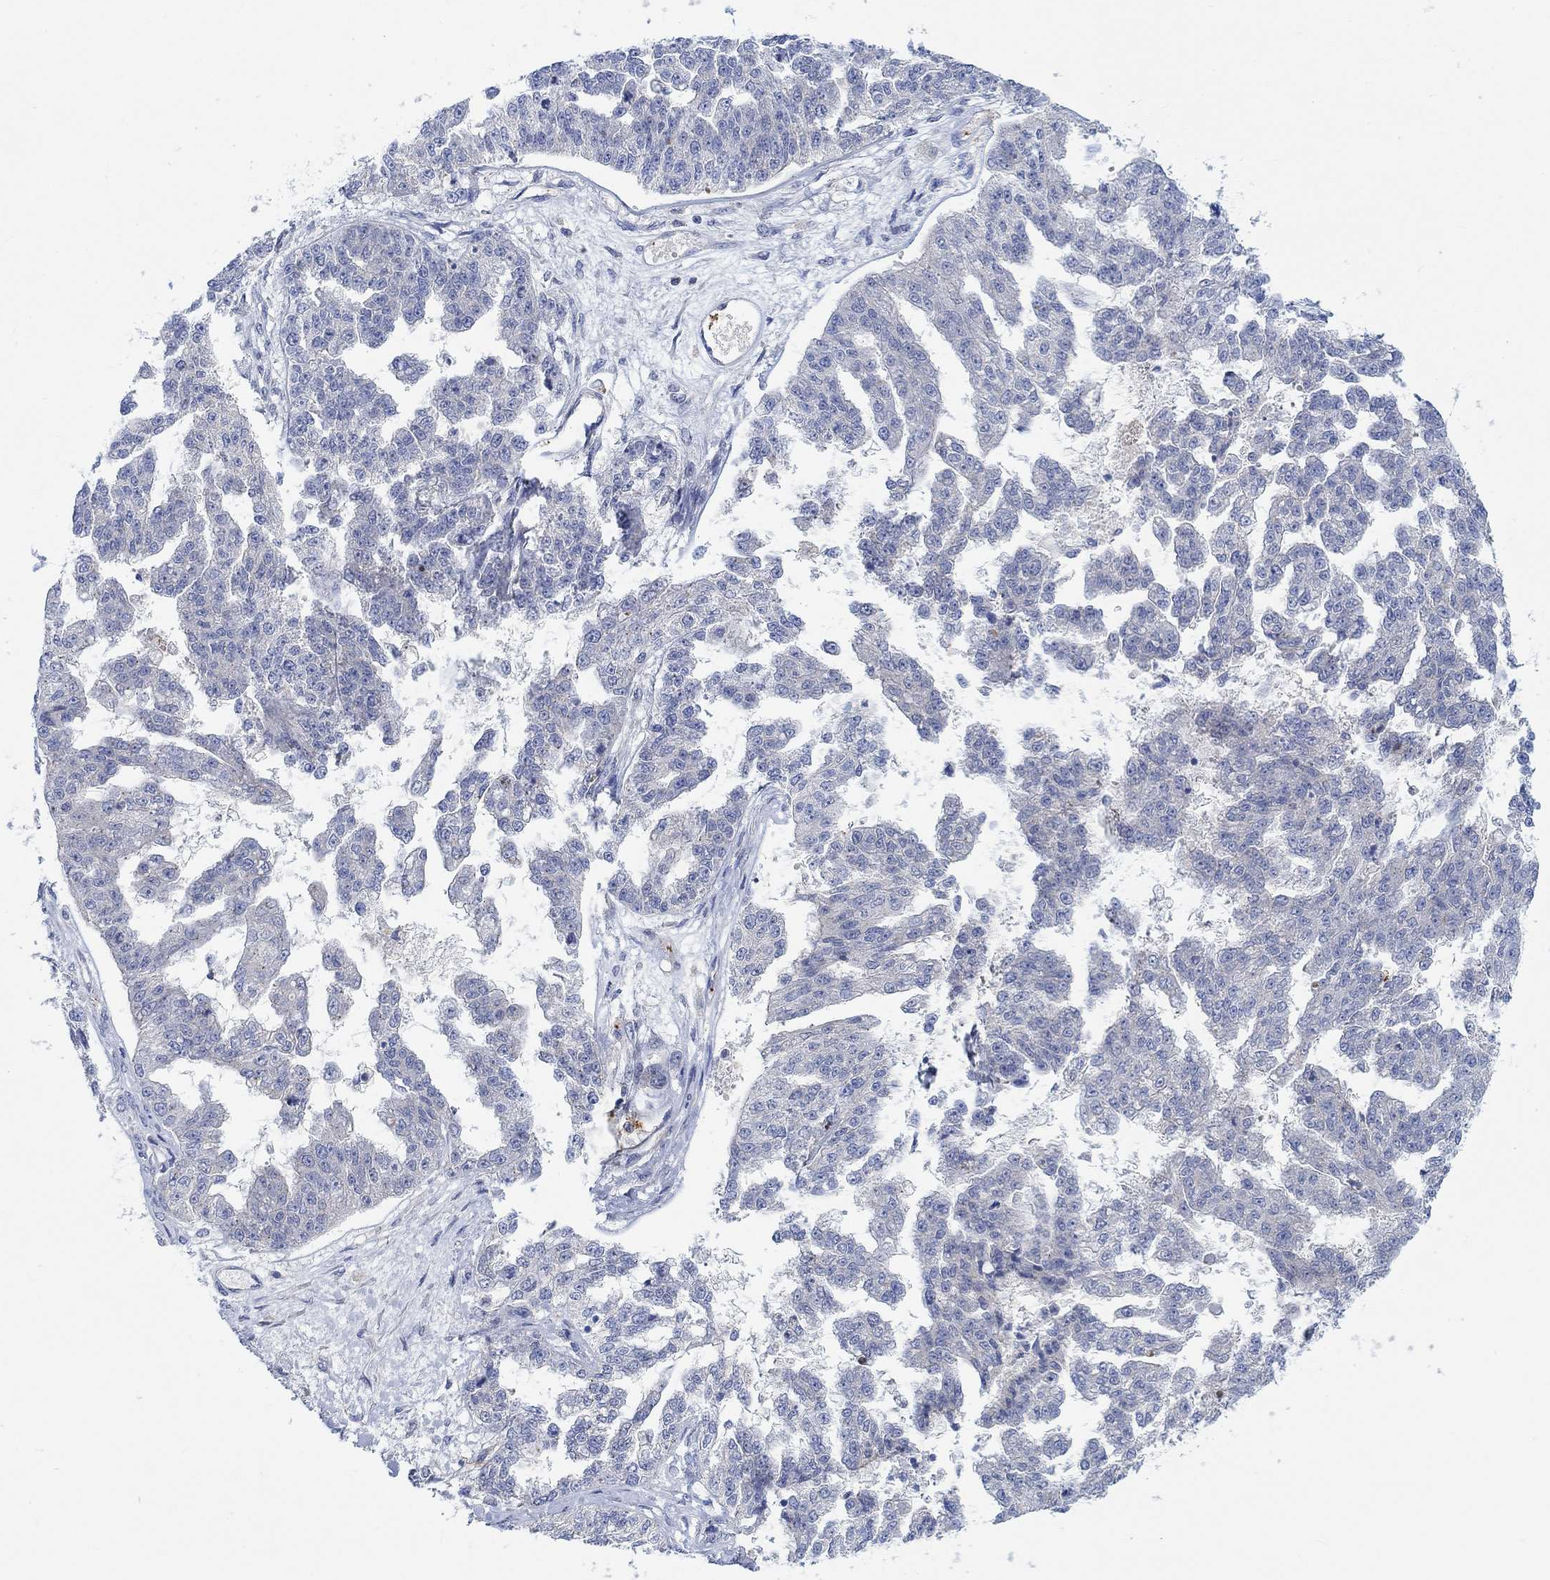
{"staining": {"intensity": "negative", "quantity": "none", "location": "none"}, "tissue": "ovarian cancer", "cell_type": "Tumor cells", "image_type": "cancer", "snomed": [{"axis": "morphology", "description": "Cystadenocarcinoma, serous, NOS"}, {"axis": "topography", "description": "Ovary"}], "caption": "Histopathology image shows no significant protein positivity in tumor cells of ovarian serous cystadenocarcinoma. (Stains: DAB immunohistochemistry (IHC) with hematoxylin counter stain, Microscopy: brightfield microscopy at high magnification).", "gene": "PMFBP1", "patient": {"sex": "female", "age": 58}}